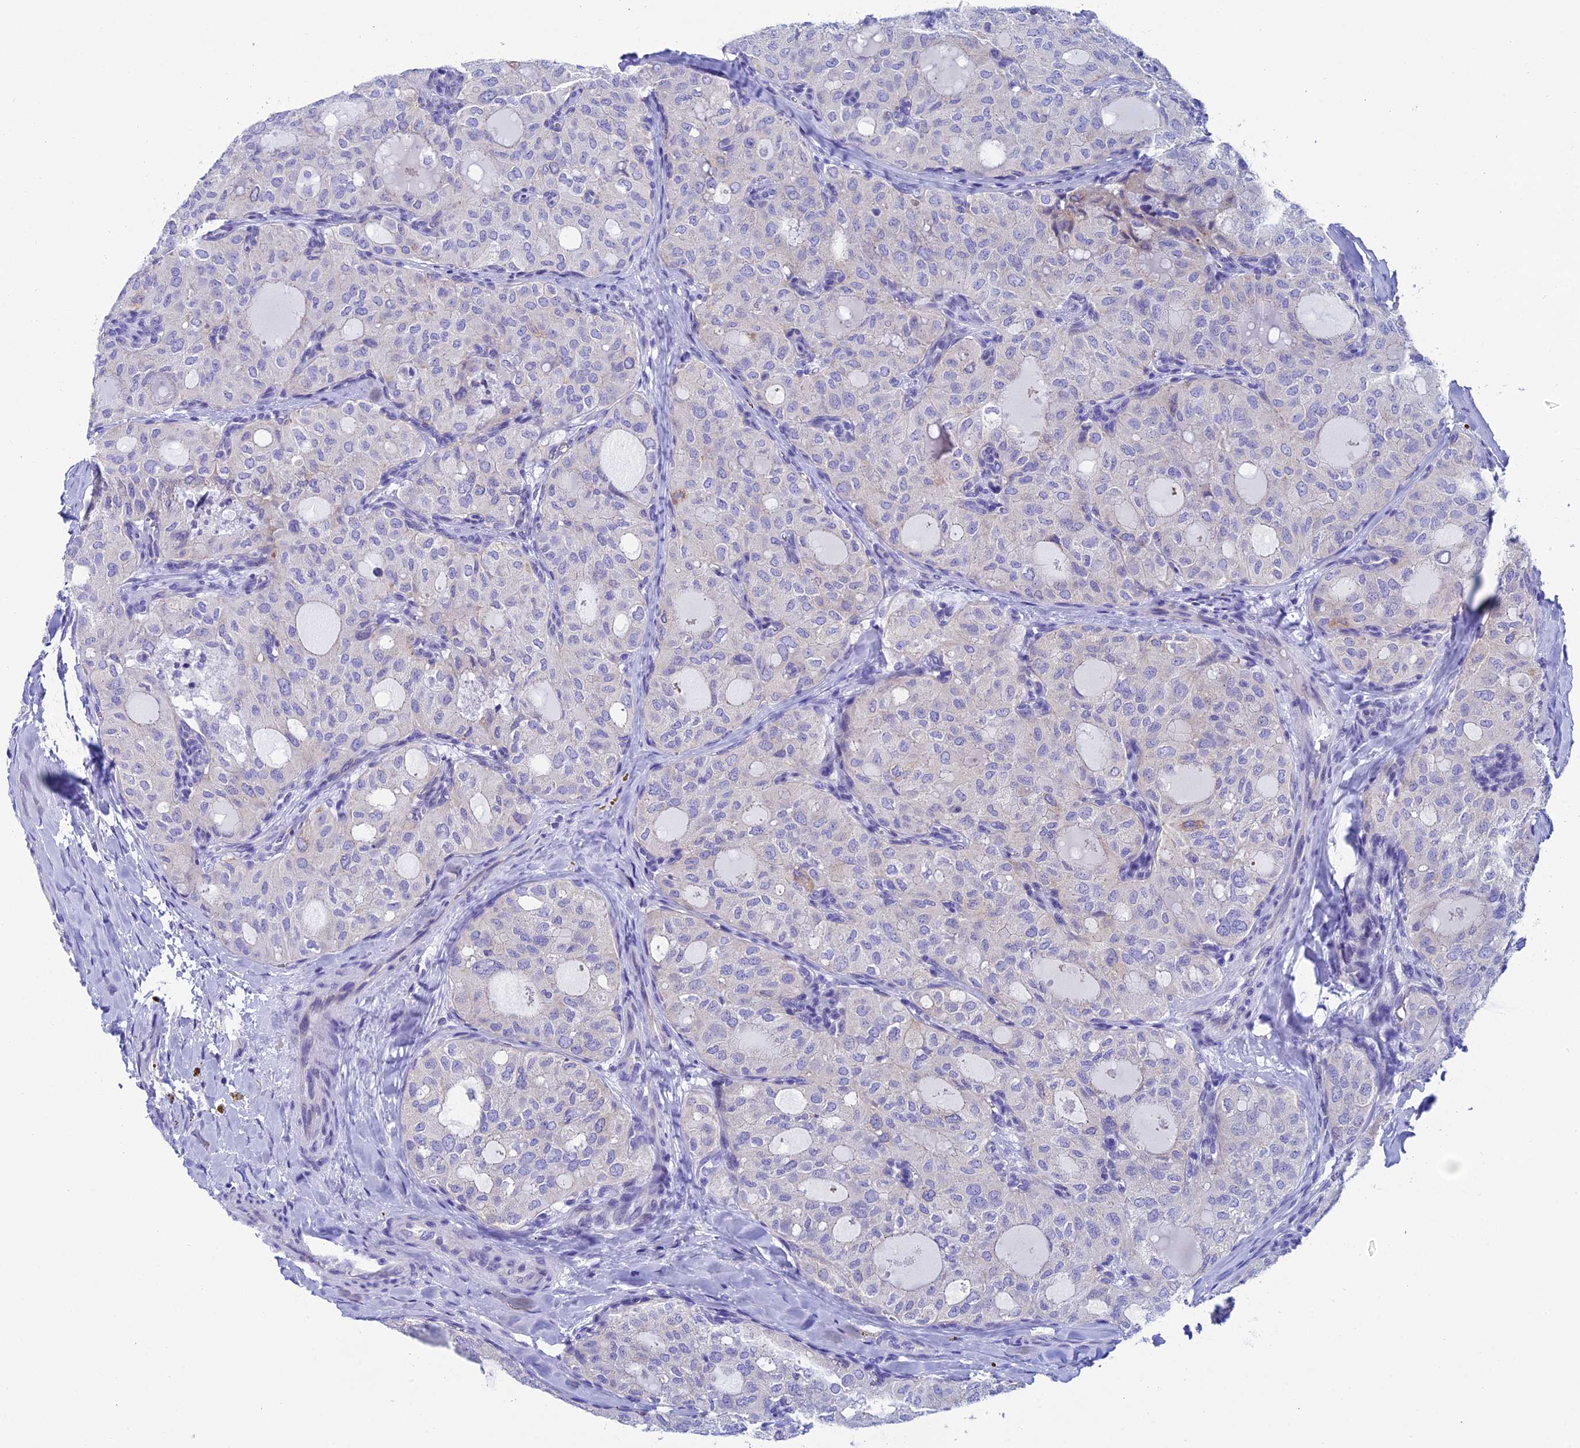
{"staining": {"intensity": "negative", "quantity": "none", "location": "none"}, "tissue": "thyroid cancer", "cell_type": "Tumor cells", "image_type": "cancer", "snomed": [{"axis": "morphology", "description": "Follicular adenoma carcinoma, NOS"}, {"axis": "topography", "description": "Thyroid gland"}], "caption": "Protein analysis of thyroid cancer shows no significant staining in tumor cells.", "gene": "REEP4", "patient": {"sex": "male", "age": 75}}